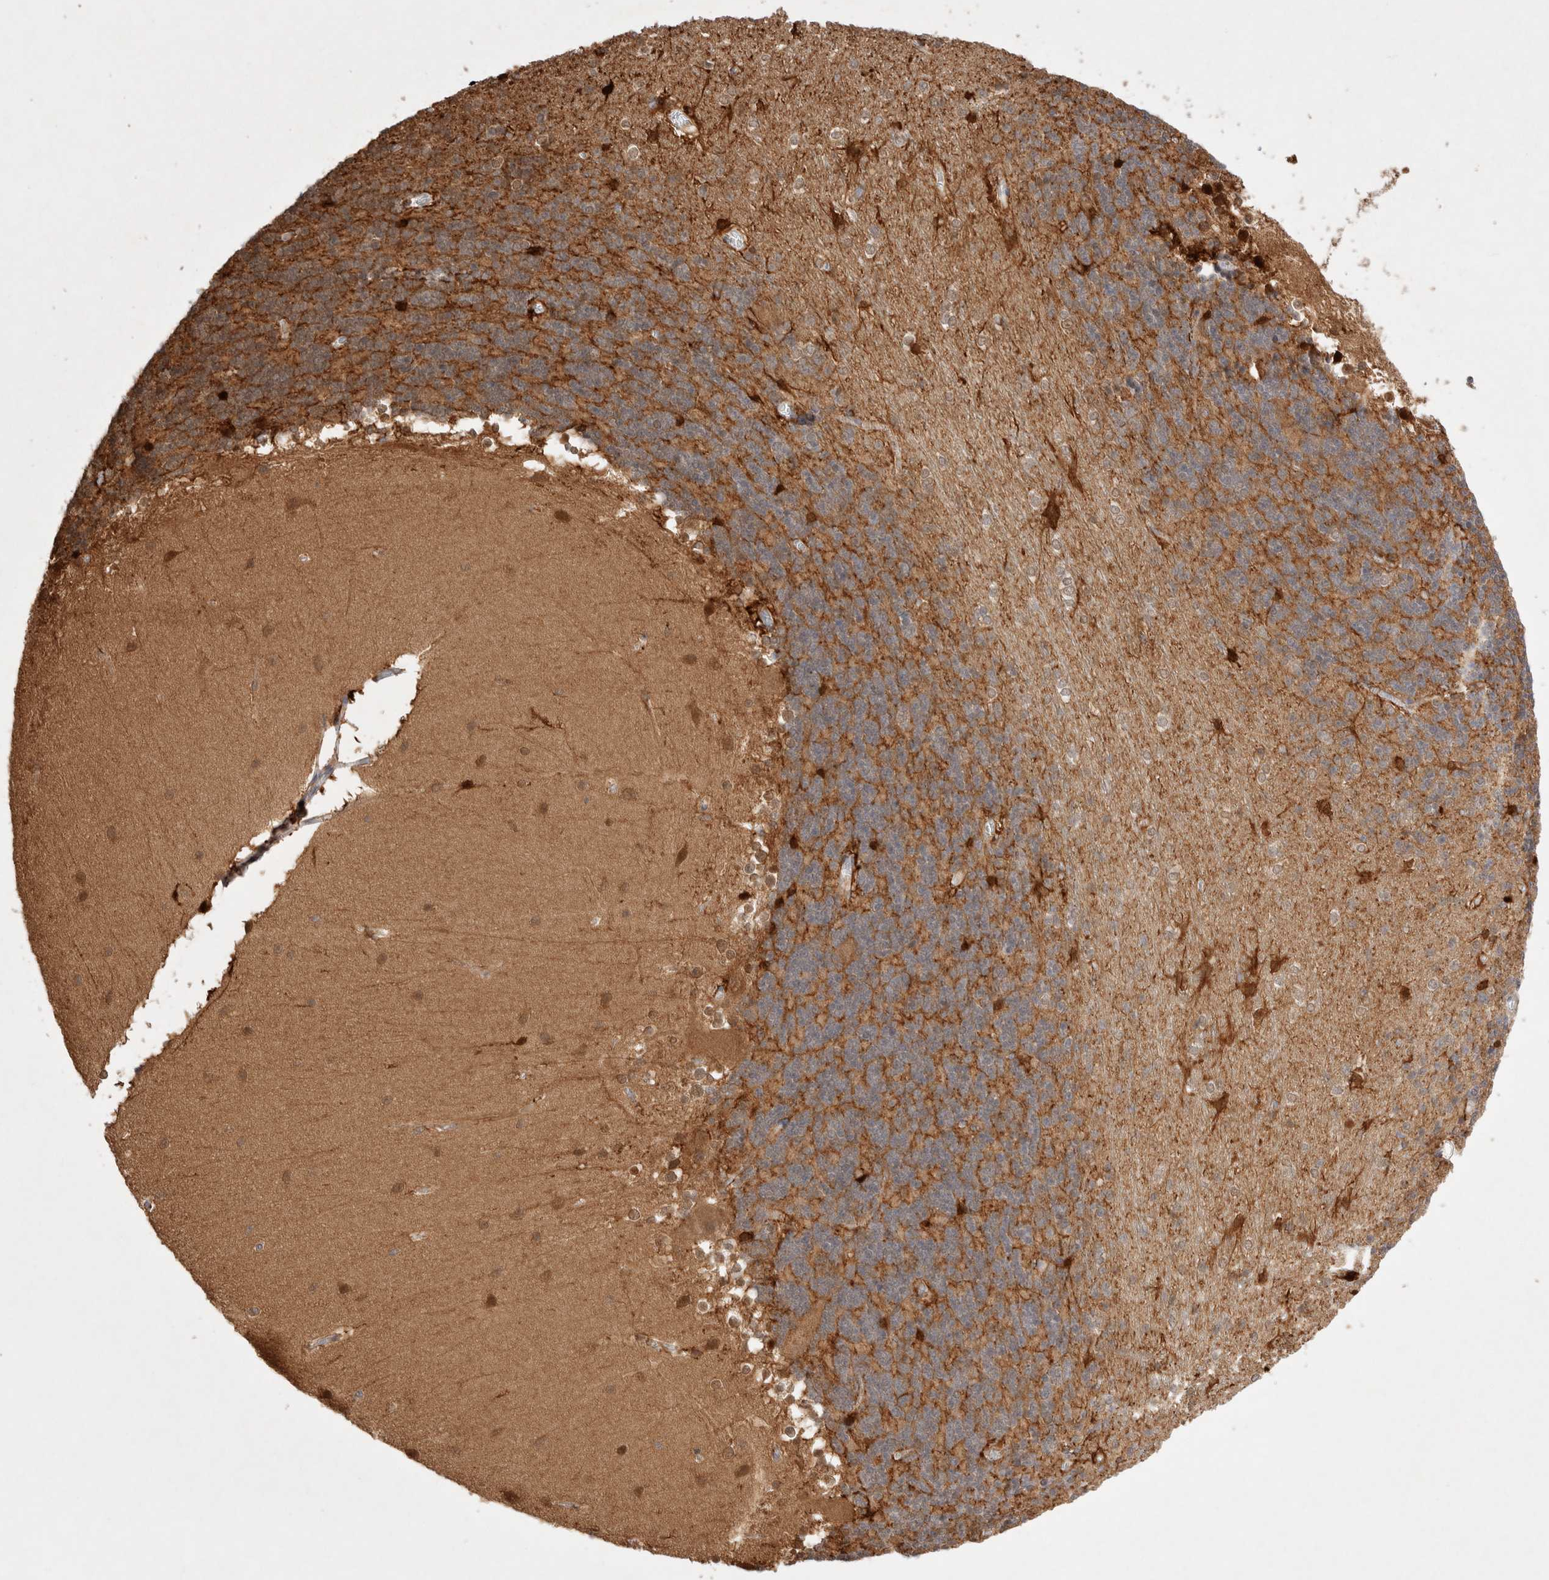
{"staining": {"intensity": "moderate", "quantity": ">75%", "location": "cytoplasmic/membranous"}, "tissue": "cerebellum", "cell_type": "Cells in granular layer", "image_type": "normal", "snomed": [{"axis": "morphology", "description": "Normal tissue, NOS"}, {"axis": "topography", "description": "Cerebellum"}], "caption": "A high-resolution image shows IHC staining of normal cerebellum, which demonstrates moderate cytoplasmic/membranous expression in about >75% of cells in granular layer. Nuclei are stained in blue.", "gene": "STARD10", "patient": {"sex": "female", "age": 19}}